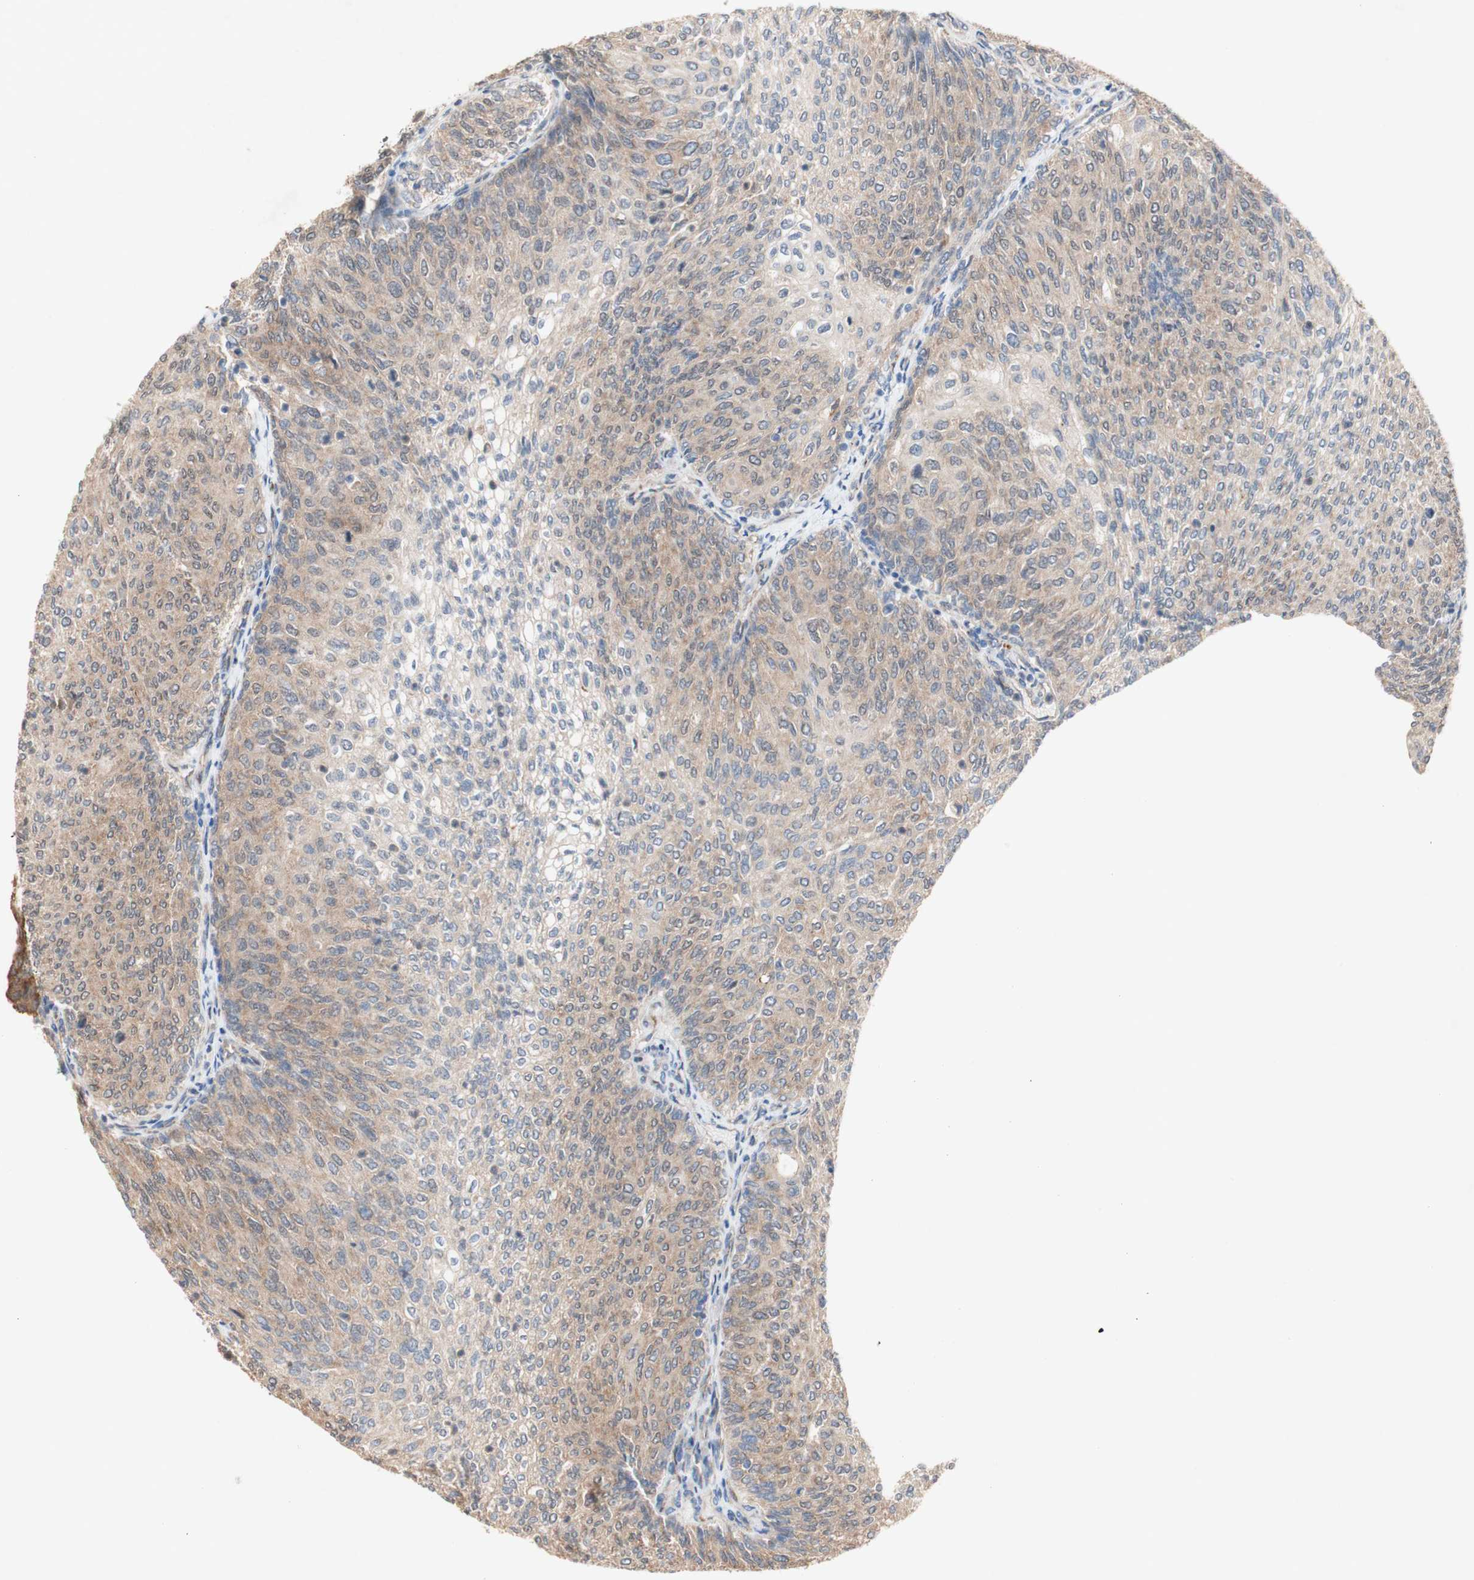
{"staining": {"intensity": "moderate", "quantity": ">75%", "location": "cytoplasmic/membranous"}, "tissue": "urothelial cancer", "cell_type": "Tumor cells", "image_type": "cancer", "snomed": [{"axis": "morphology", "description": "Urothelial carcinoma, Low grade"}, {"axis": "topography", "description": "Urinary bladder"}], "caption": "Moderate cytoplasmic/membranous staining for a protein is seen in about >75% of tumor cells of low-grade urothelial carcinoma using immunohistochemistry.", "gene": "PDGFB", "patient": {"sex": "female", "age": 79}}